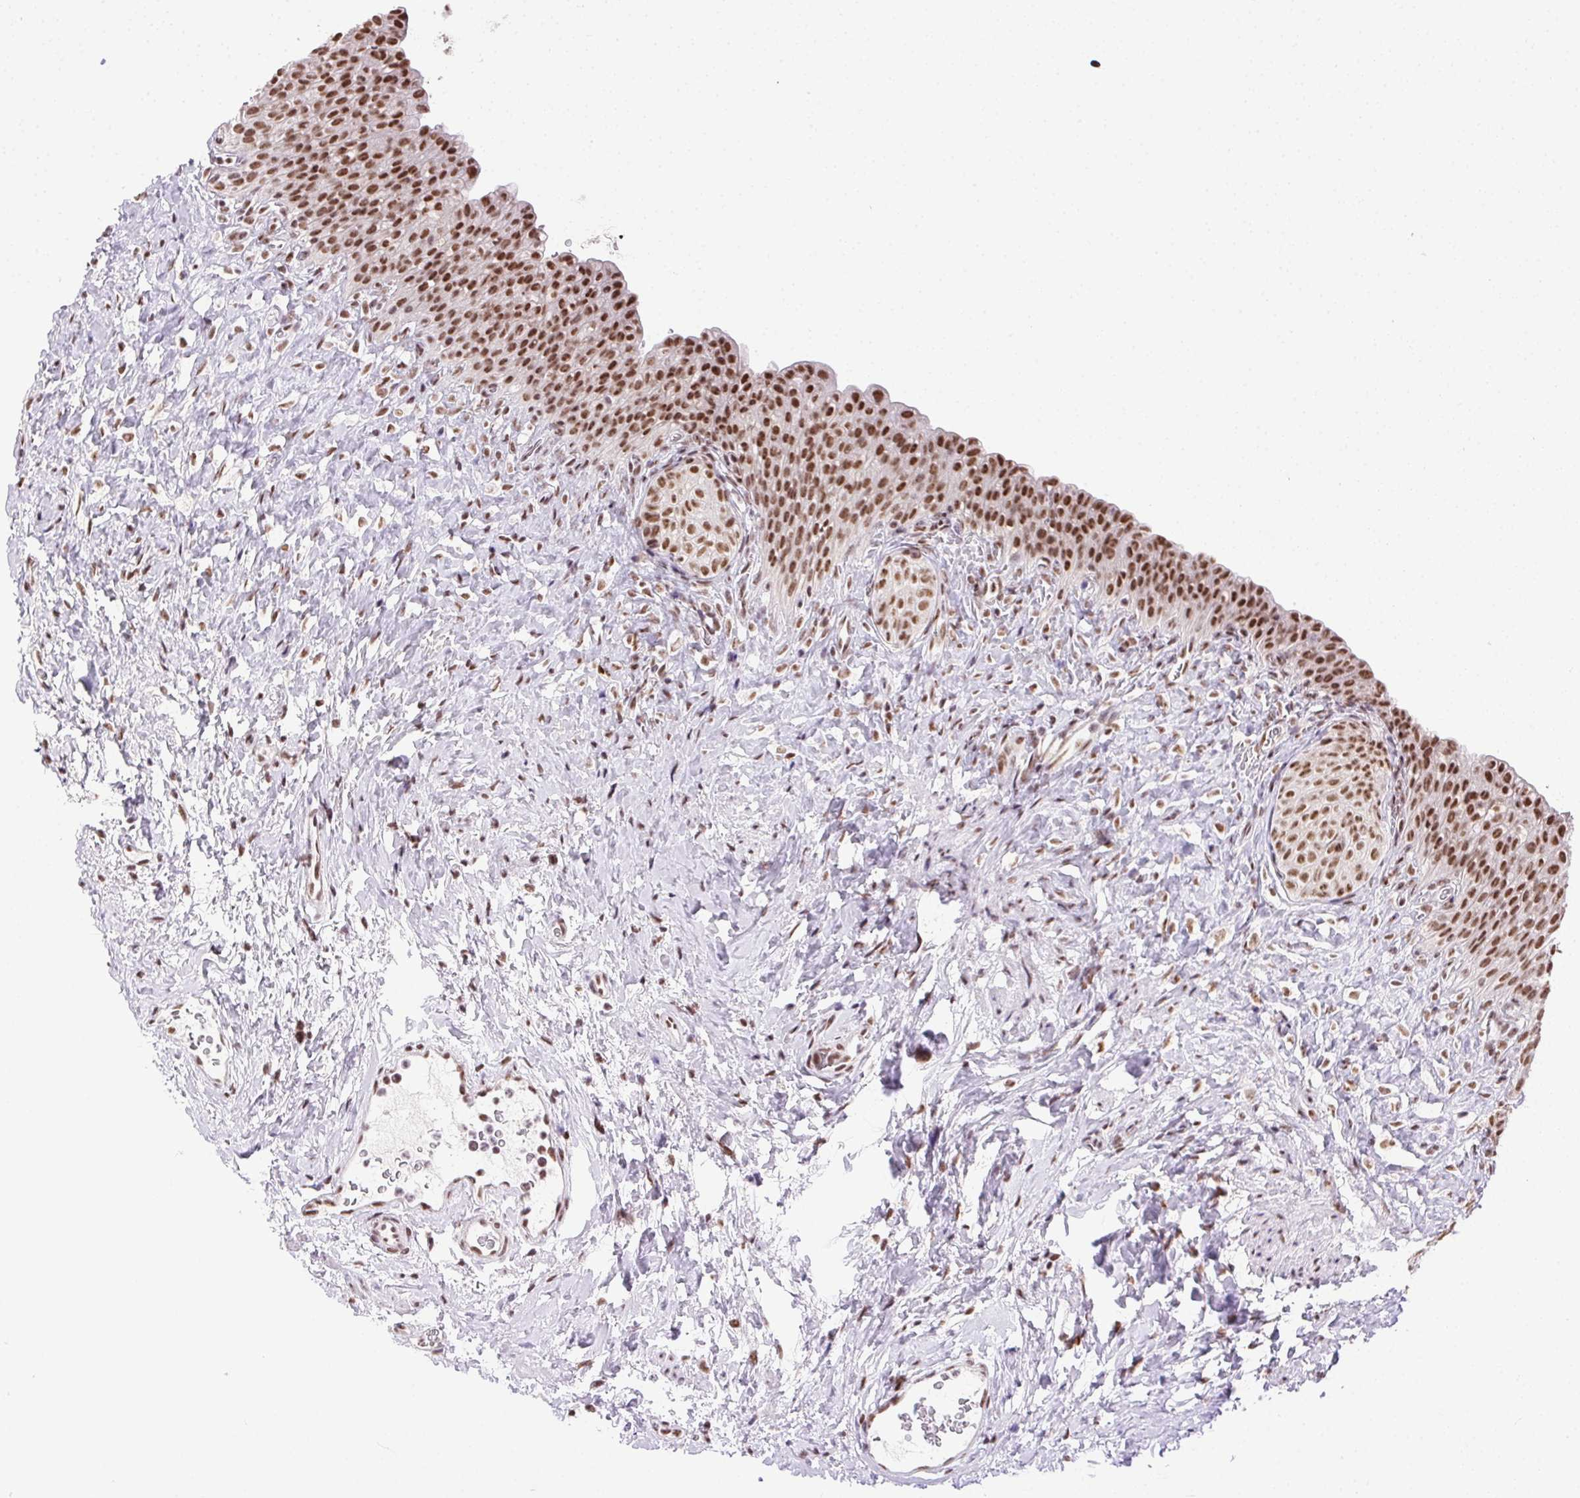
{"staining": {"intensity": "strong", "quantity": ">75%", "location": "nuclear"}, "tissue": "urinary bladder", "cell_type": "Urothelial cells", "image_type": "normal", "snomed": [{"axis": "morphology", "description": "Normal tissue, NOS"}, {"axis": "topography", "description": "Urinary bladder"}, {"axis": "topography", "description": "Prostate"}], "caption": "This micrograph shows immunohistochemistry staining of benign human urinary bladder, with high strong nuclear staining in approximately >75% of urothelial cells.", "gene": "TRA2B", "patient": {"sex": "male", "age": 76}}